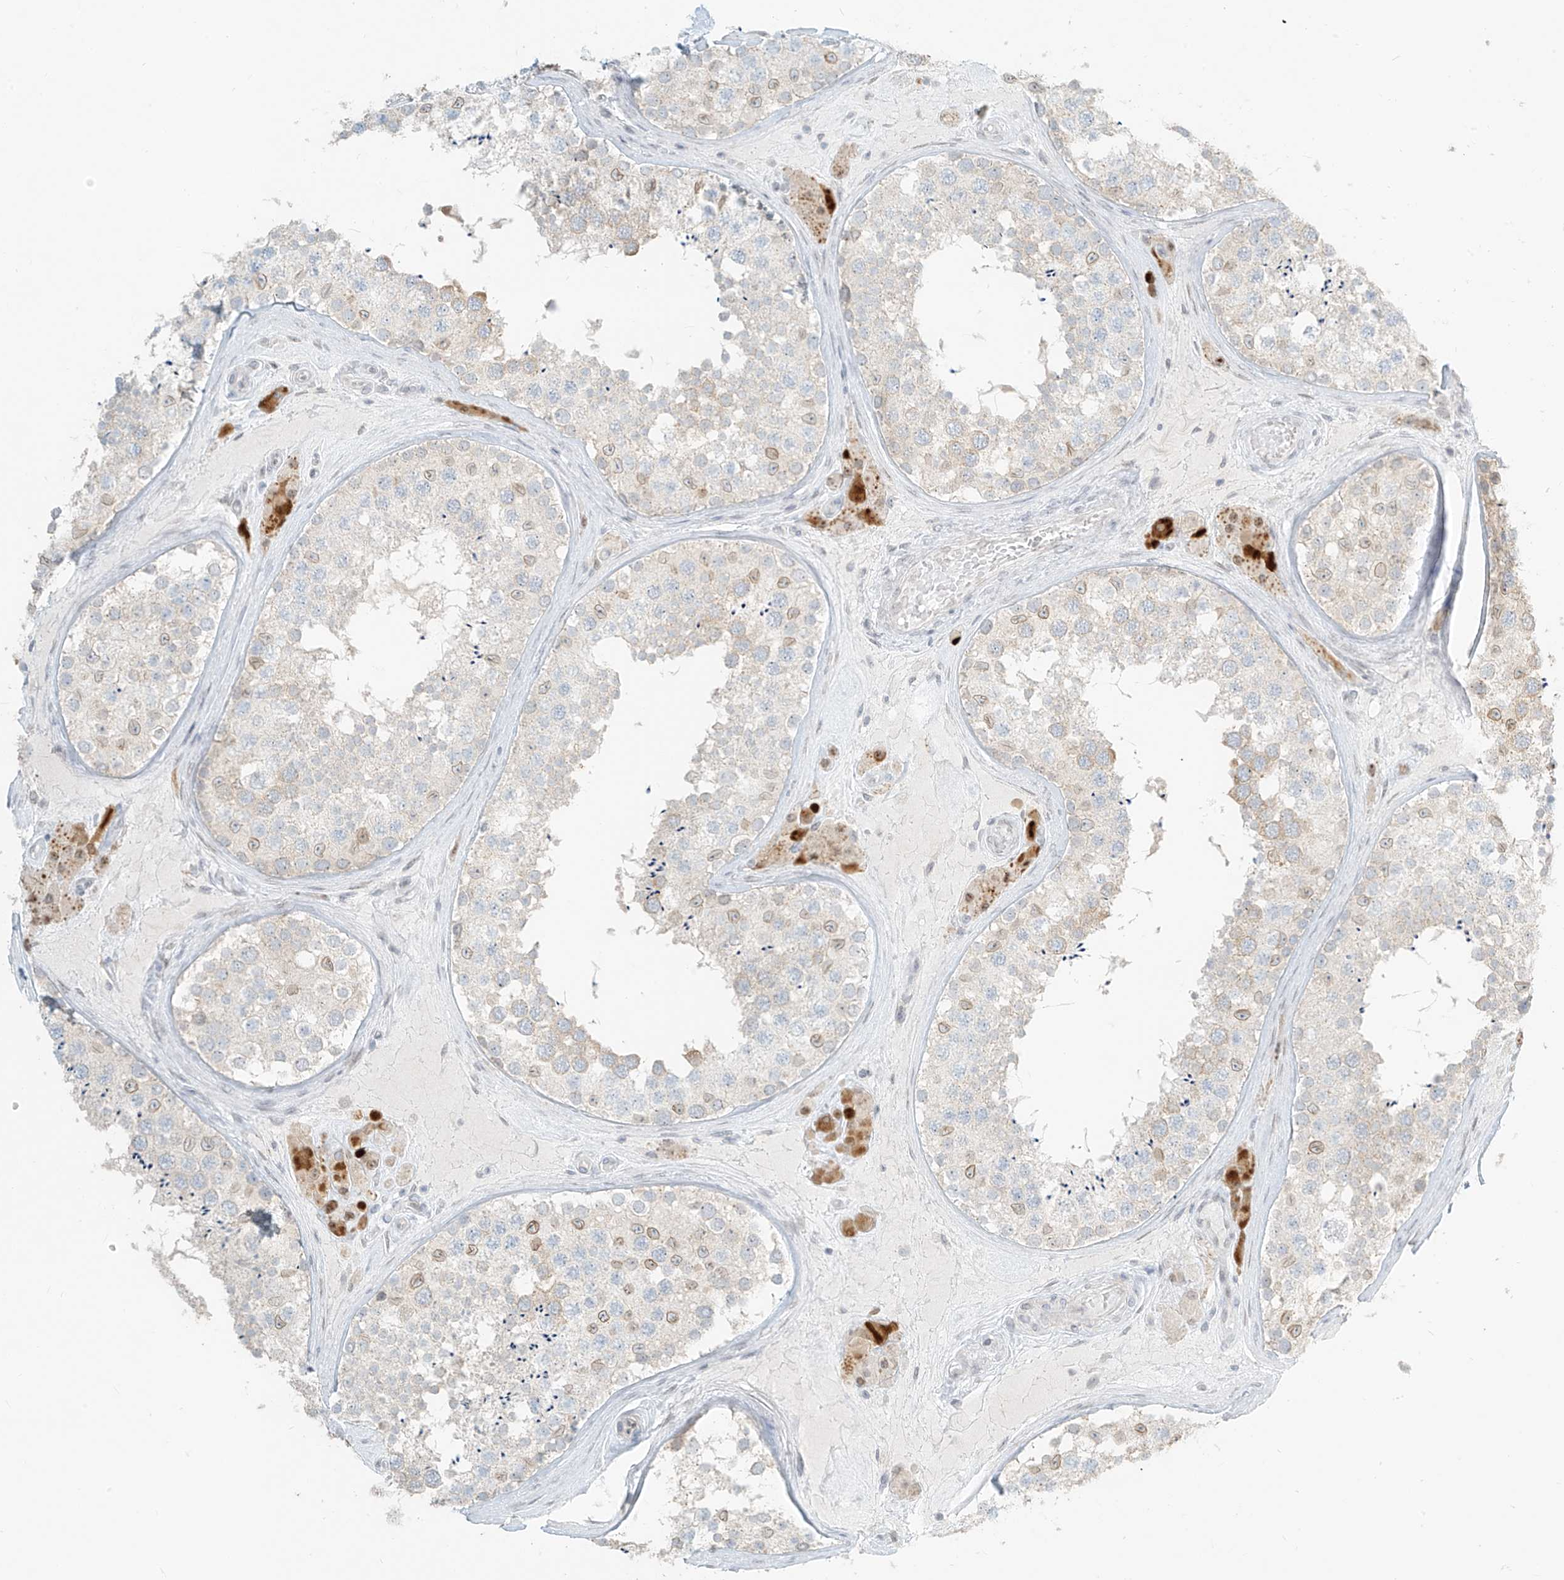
{"staining": {"intensity": "weak", "quantity": "<25%", "location": "cytoplasmic/membranous"}, "tissue": "testis", "cell_type": "Cells in seminiferous ducts", "image_type": "normal", "snomed": [{"axis": "morphology", "description": "Normal tissue, NOS"}, {"axis": "topography", "description": "Testis"}], "caption": "This image is of normal testis stained with immunohistochemistry (IHC) to label a protein in brown with the nuclei are counter-stained blue. There is no positivity in cells in seminiferous ducts. (Stains: DAB (3,3'-diaminobenzidine) immunohistochemistry with hematoxylin counter stain, Microscopy: brightfield microscopy at high magnification).", "gene": "OSBPL7", "patient": {"sex": "male", "age": 46}}